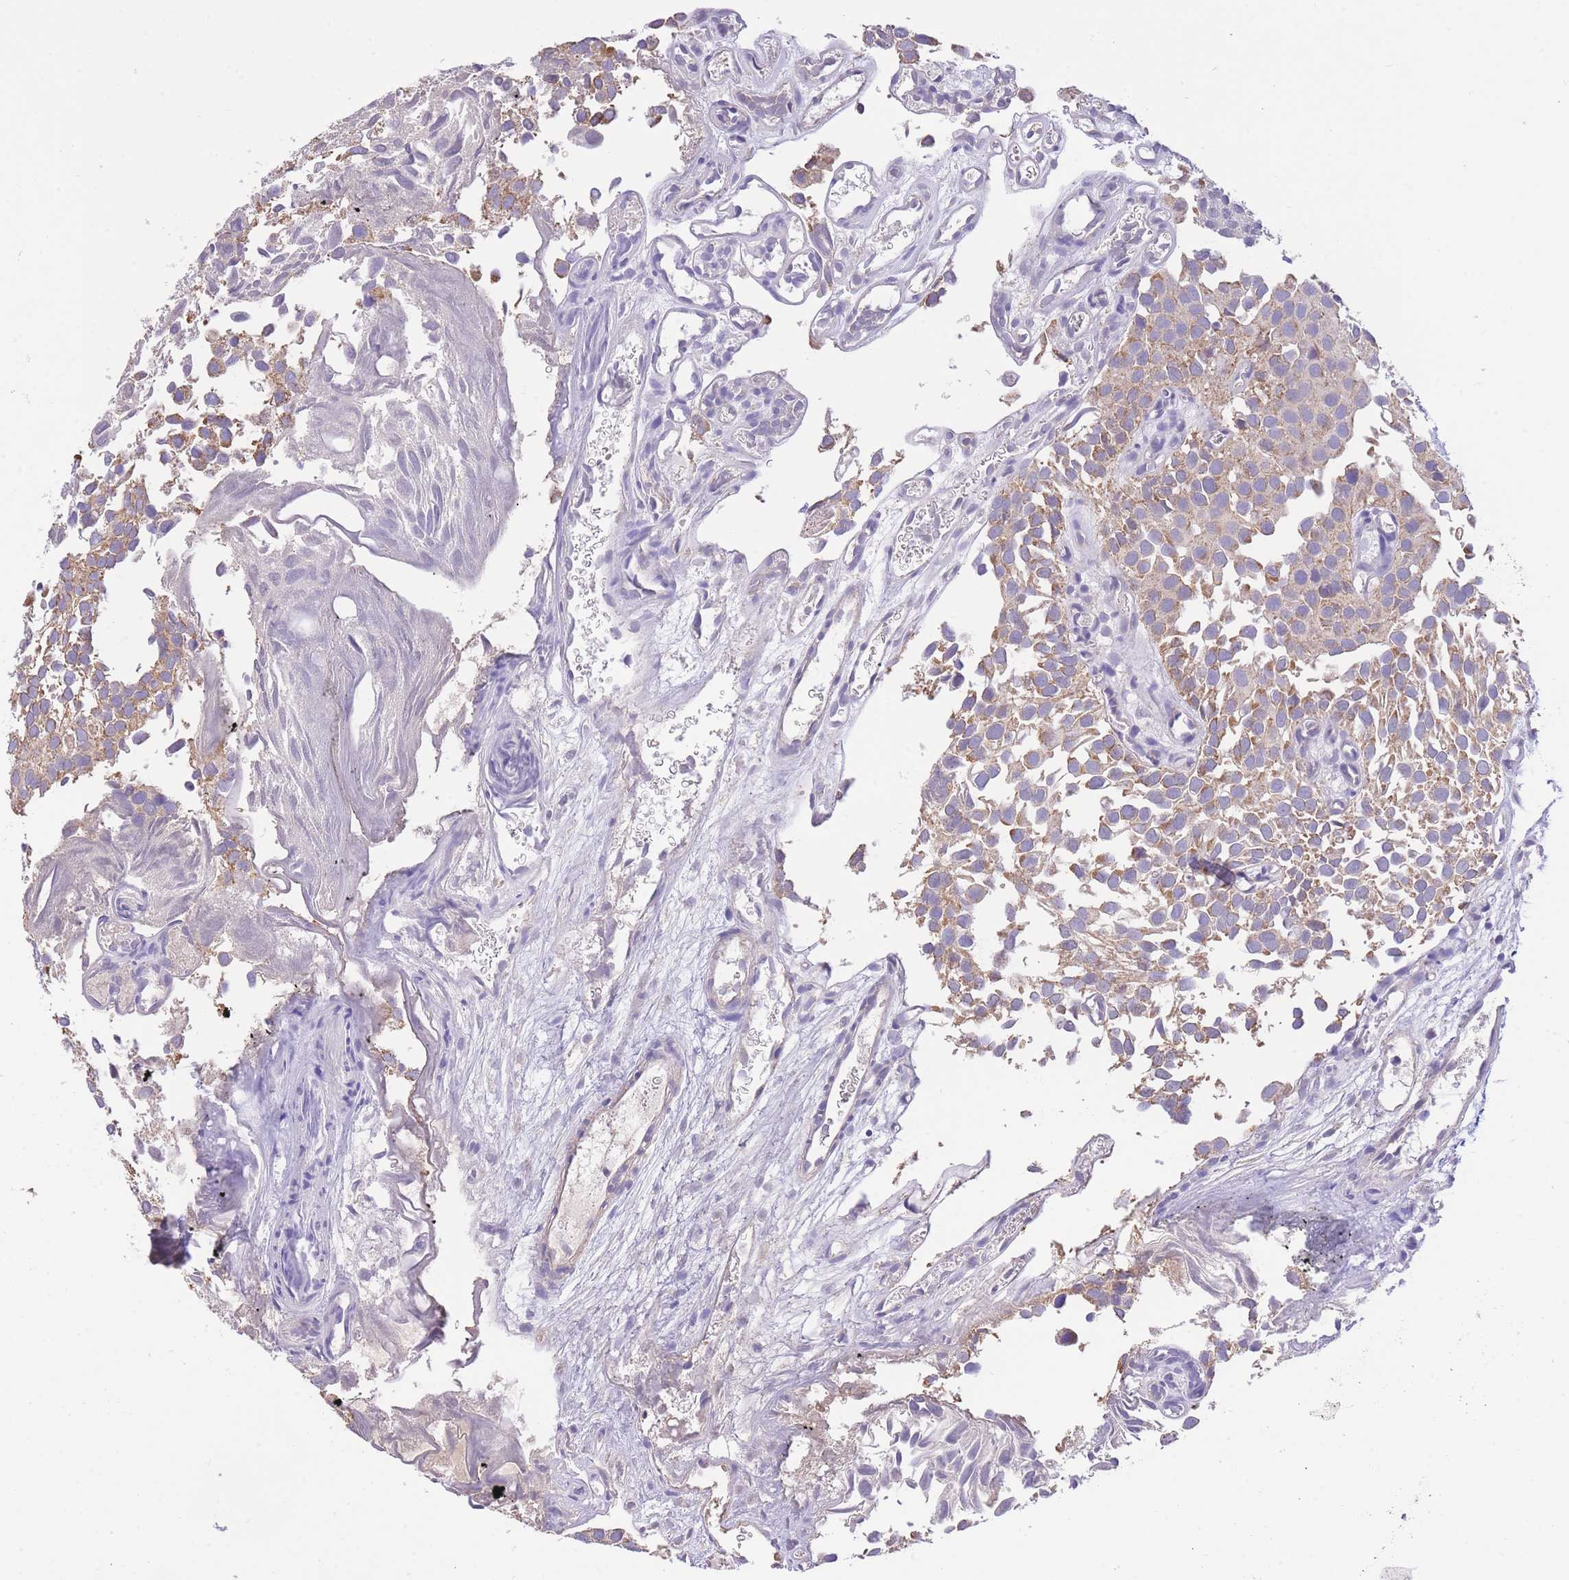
{"staining": {"intensity": "weak", "quantity": "25%-75%", "location": "cytoplasmic/membranous"}, "tissue": "urothelial cancer", "cell_type": "Tumor cells", "image_type": "cancer", "snomed": [{"axis": "morphology", "description": "Urothelial carcinoma, Low grade"}, {"axis": "topography", "description": "Urinary bladder"}], "caption": "Low-grade urothelial carcinoma tissue demonstrates weak cytoplasmic/membranous expression in approximately 25%-75% of tumor cells, visualized by immunohistochemistry. Using DAB (brown) and hematoxylin (blue) stains, captured at high magnification using brightfield microscopy.", "gene": "PGM1", "patient": {"sex": "male", "age": 88}}